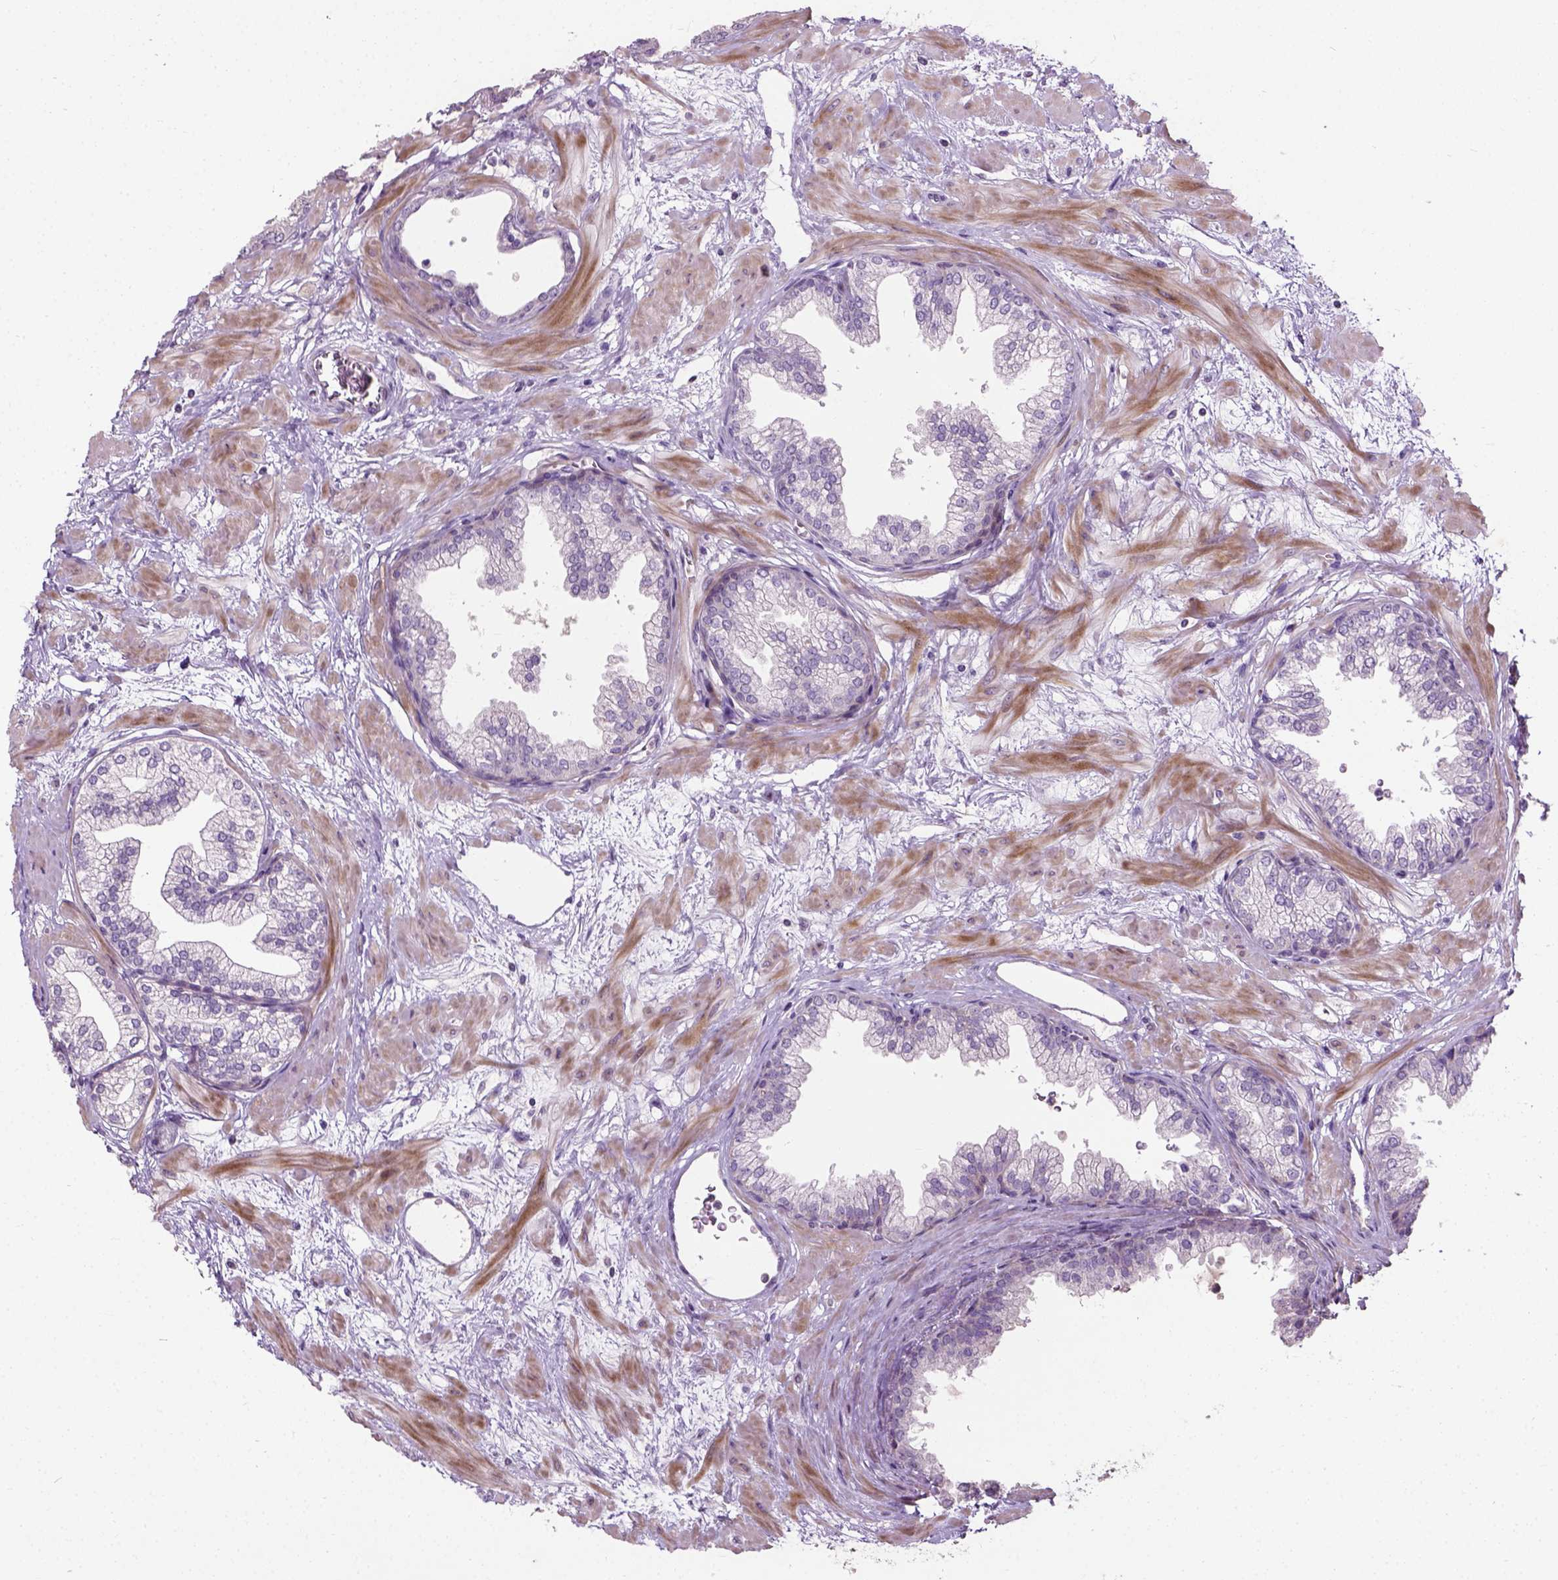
{"staining": {"intensity": "negative", "quantity": "none", "location": "none"}, "tissue": "prostate", "cell_type": "Glandular cells", "image_type": "normal", "snomed": [{"axis": "morphology", "description": "Normal tissue, NOS"}, {"axis": "topography", "description": "Prostate"}], "caption": "Immunohistochemistry of unremarkable prostate exhibits no expression in glandular cells. The staining was performed using DAB (3,3'-diaminobenzidine) to visualize the protein expression in brown, while the nuclei were stained in blue with hematoxylin (Magnification: 20x).", "gene": "PKP3", "patient": {"sex": "male", "age": 37}}